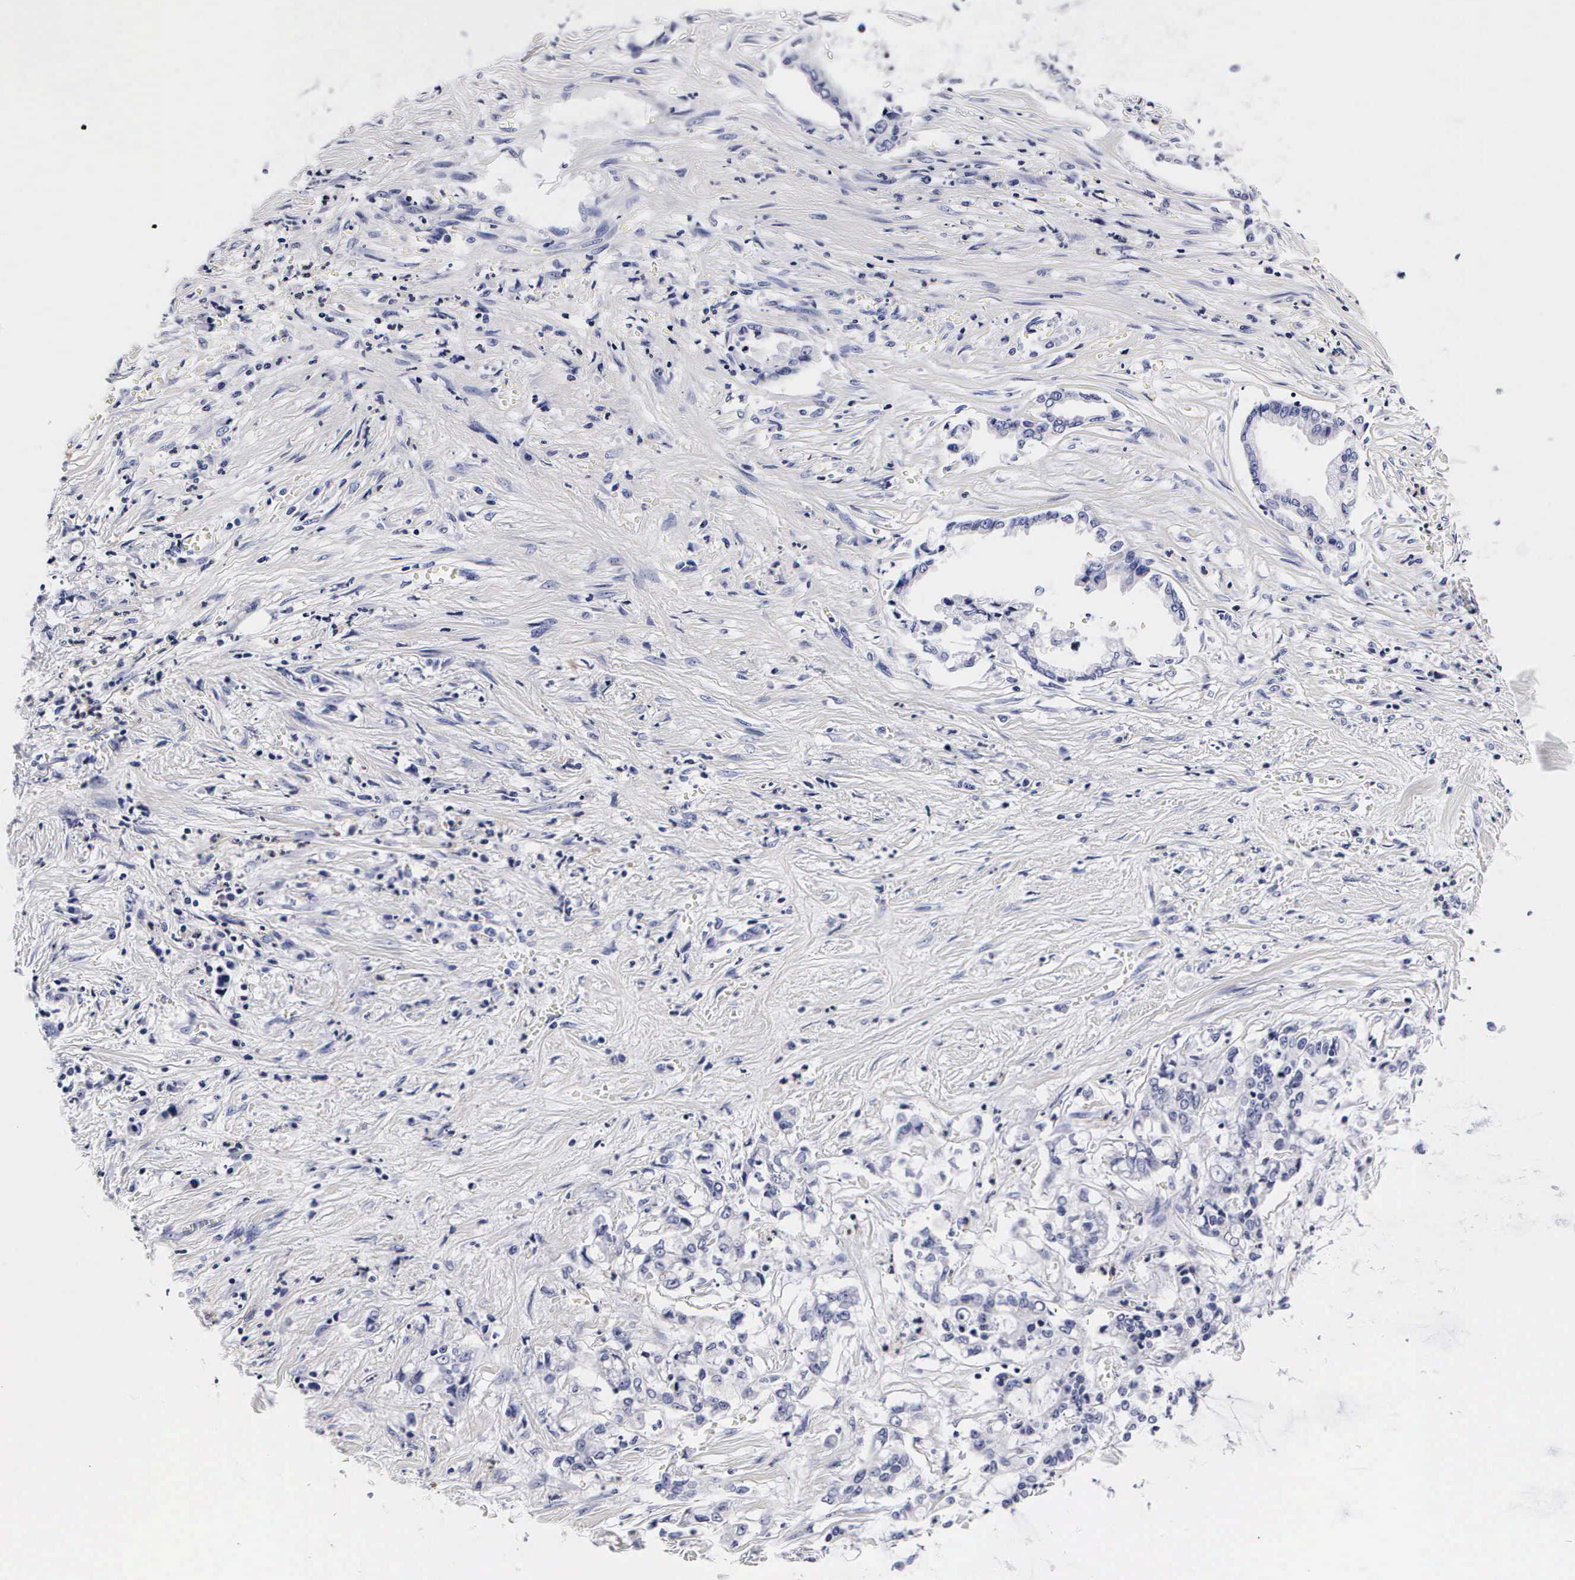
{"staining": {"intensity": "negative", "quantity": "none", "location": "none"}, "tissue": "liver cancer", "cell_type": "Tumor cells", "image_type": "cancer", "snomed": [{"axis": "morphology", "description": "Cholangiocarcinoma"}, {"axis": "topography", "description": "Liver"}], "caption": "An image of human liver cancer (cholangiocarcinoma) is negative for staining in tumor cells.", "gene": "RNASE6", "patient": {"sex": "male", "age": 57}}